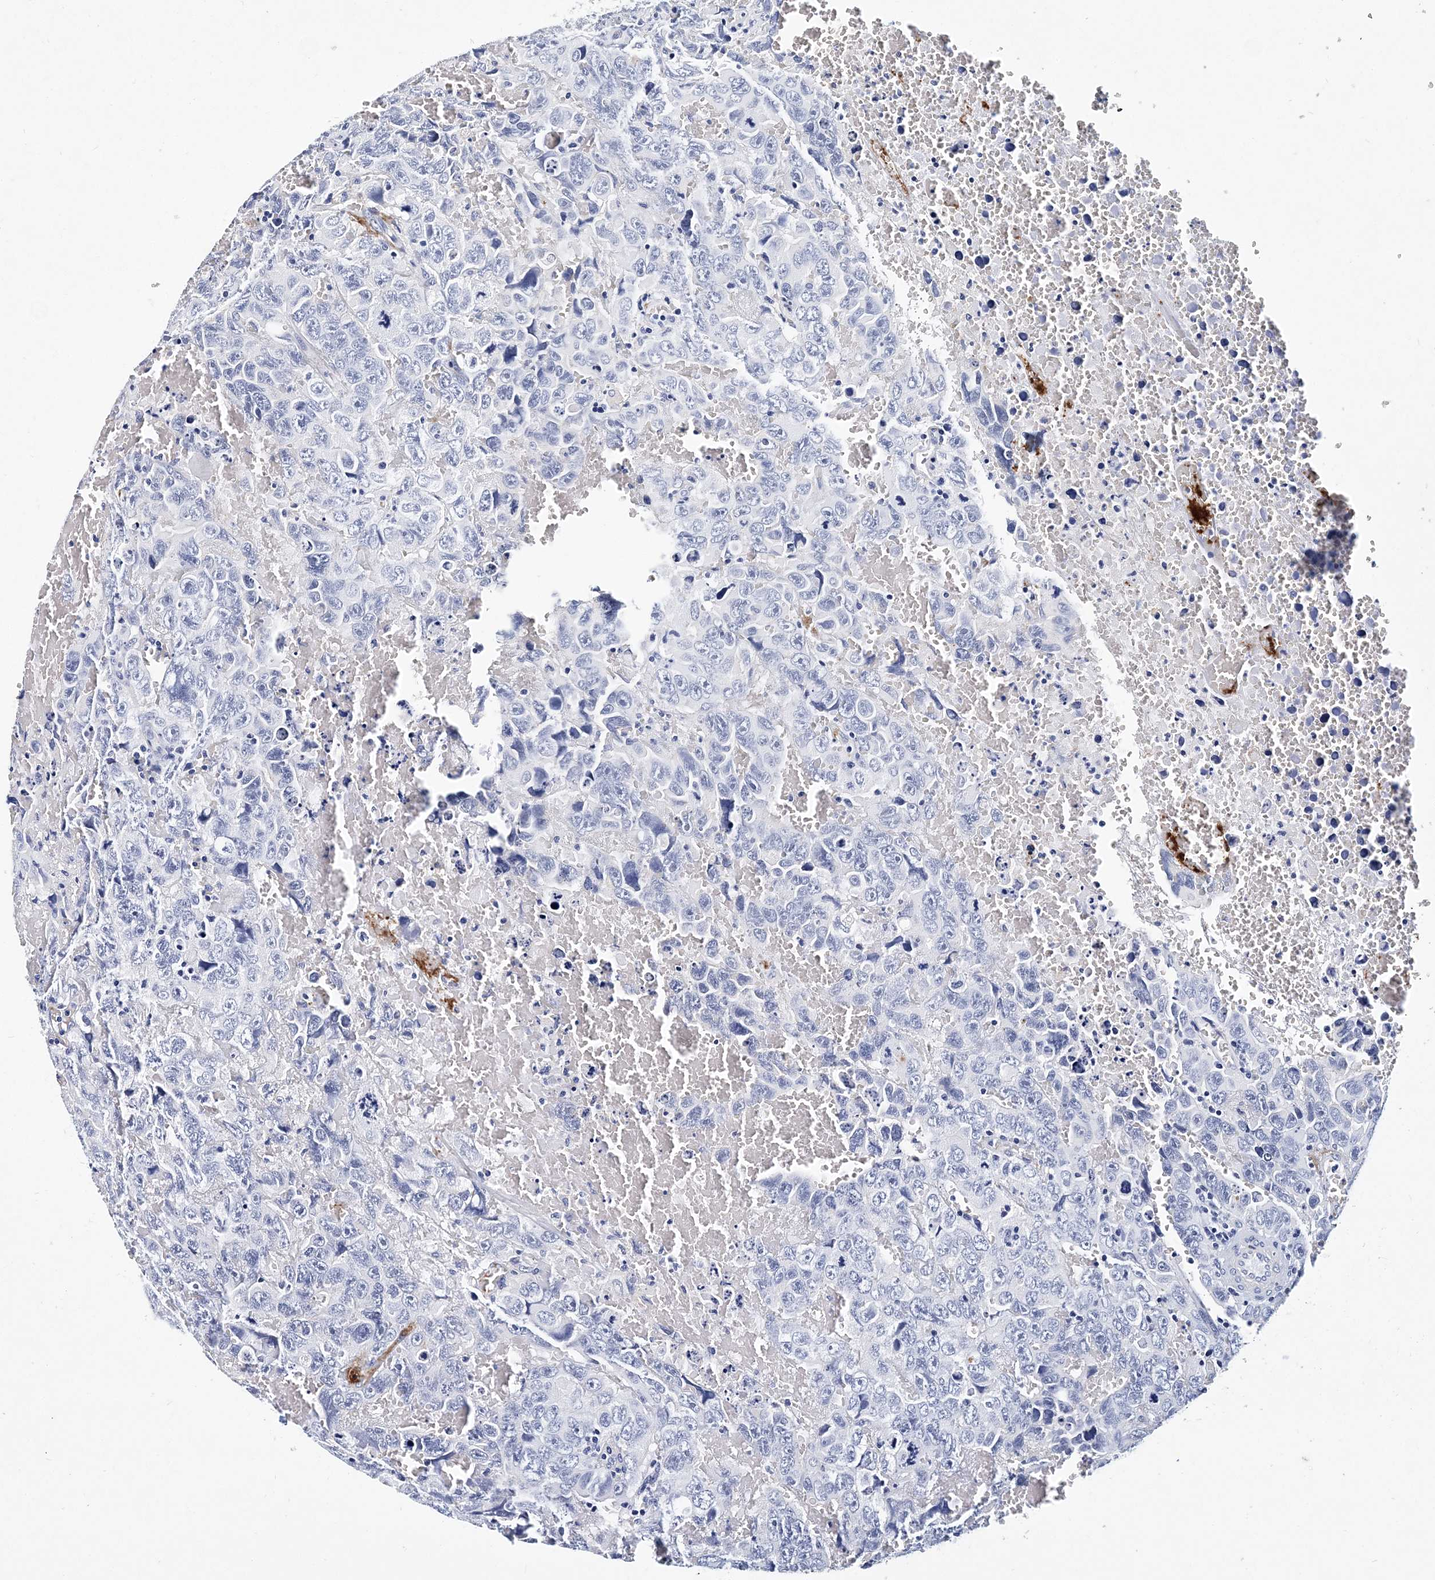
{"staining": {"intensity": "negative", "quantity": "none", "location": "none"}, "tissue": "testis cancer", "cell_type": "Tumor cells", "image_type": "cancer", "snomed": [{"axis": "morphology", "description": "Carcinoma, Embryonal, NOS"}, {"axis": "topography", "description": "Testis"}], "caption": "IHC histopathology image of testis cancer stained for a protein (brown), which displays no expression in tumor cells.", "gene": "ITGA2B", "patient": {"sex": "male", "age": 45}}